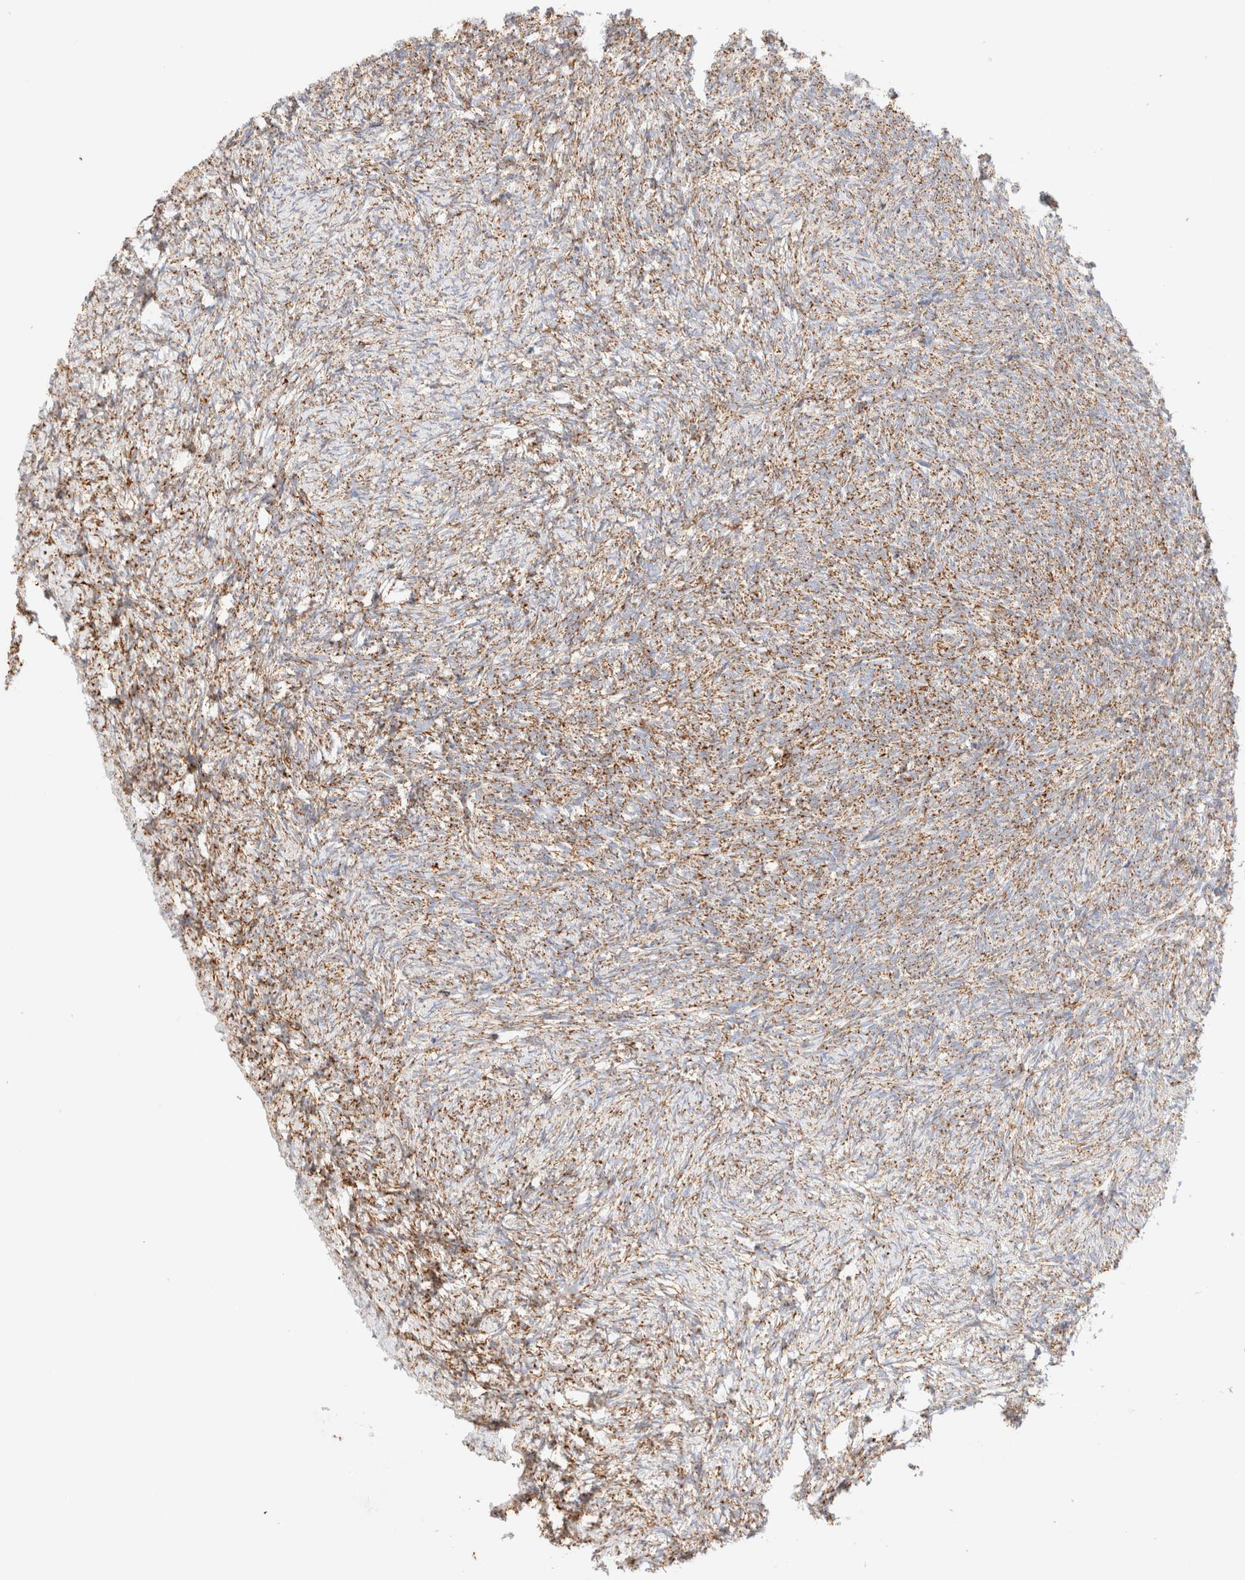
{"staining": {"intensity": "strong", "quantity": ">75%", "location": "cytoplasmic/membranous"}, "tissue": "ovary", "cell_type": "Follicle cells", "image_type": "normal", "snomed": [{"axis": "morphology", "description": "Normal tissue, NOS"}, {"axis": "topography", "description": "Ovary"}], "caption": "Immunohistochemical staining of unremarkable human ovary shows >75% levels of strong cytoplasmic/membranous protein staining in about >75% of follicle cells.", "gene": "PHB2", "patient": {"sex": "female", "age": 41}}